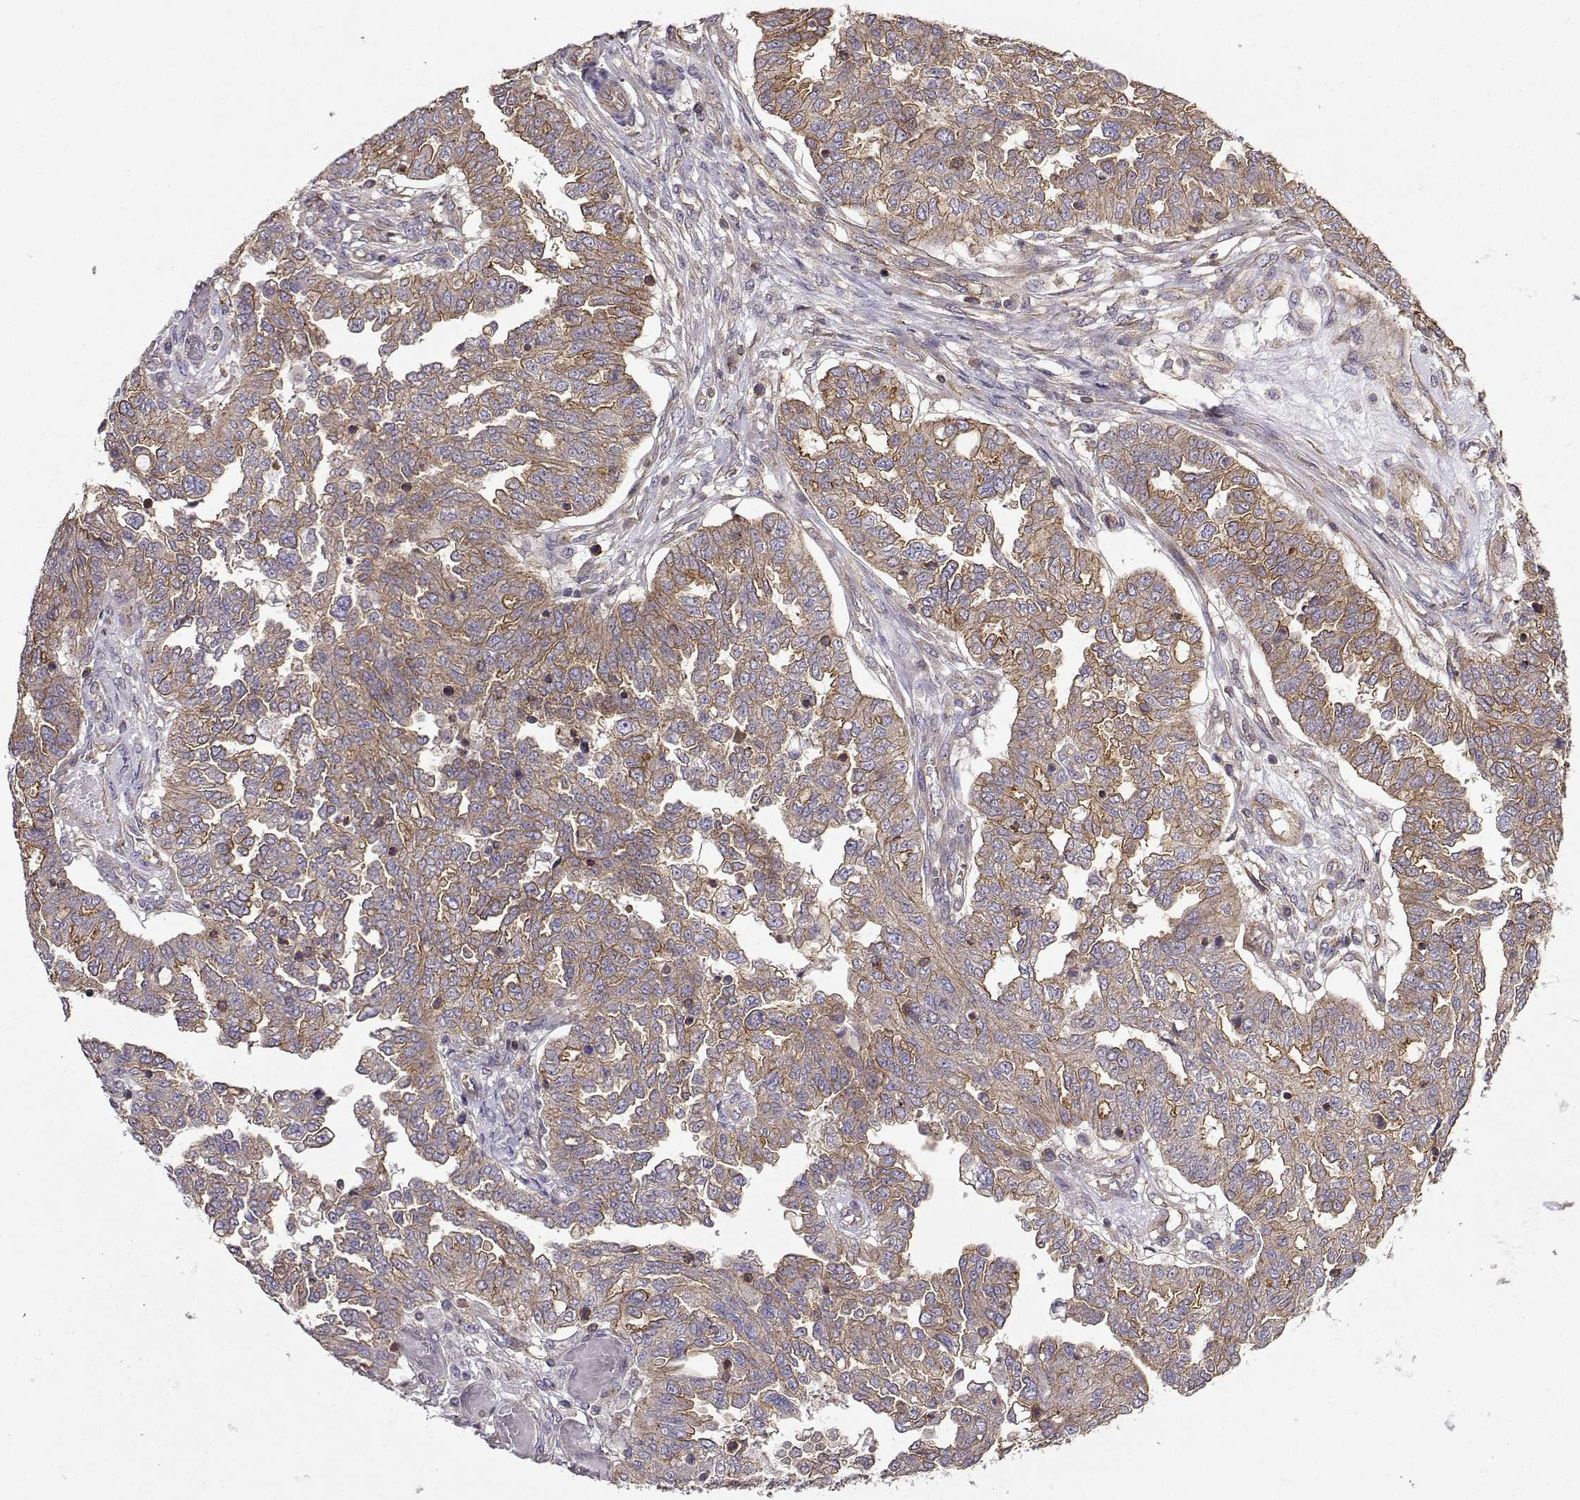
{"staining": {"intensity": "strong", "quantity": "25%-75%", "location": "cytoplasmic/membranous"}, "tissue": "ovarian cancer", "cell_type": "Tumor cells", "image_type": "cancer", "snomed": [{"axis": "morphology", "description": "Cystadenocarcinoma, serous, NOS"}, {"axis": "topography", "description": "Ovary"}], "caption": "The micrograph shows staining of serous cystadenocarcinoma (ovarian), revealing strong cytoplasmic/membranous protein expression (brown color) within tumor cells.", "gene": "ITGB8", "patient": {"sex": "female", "age": 67}}